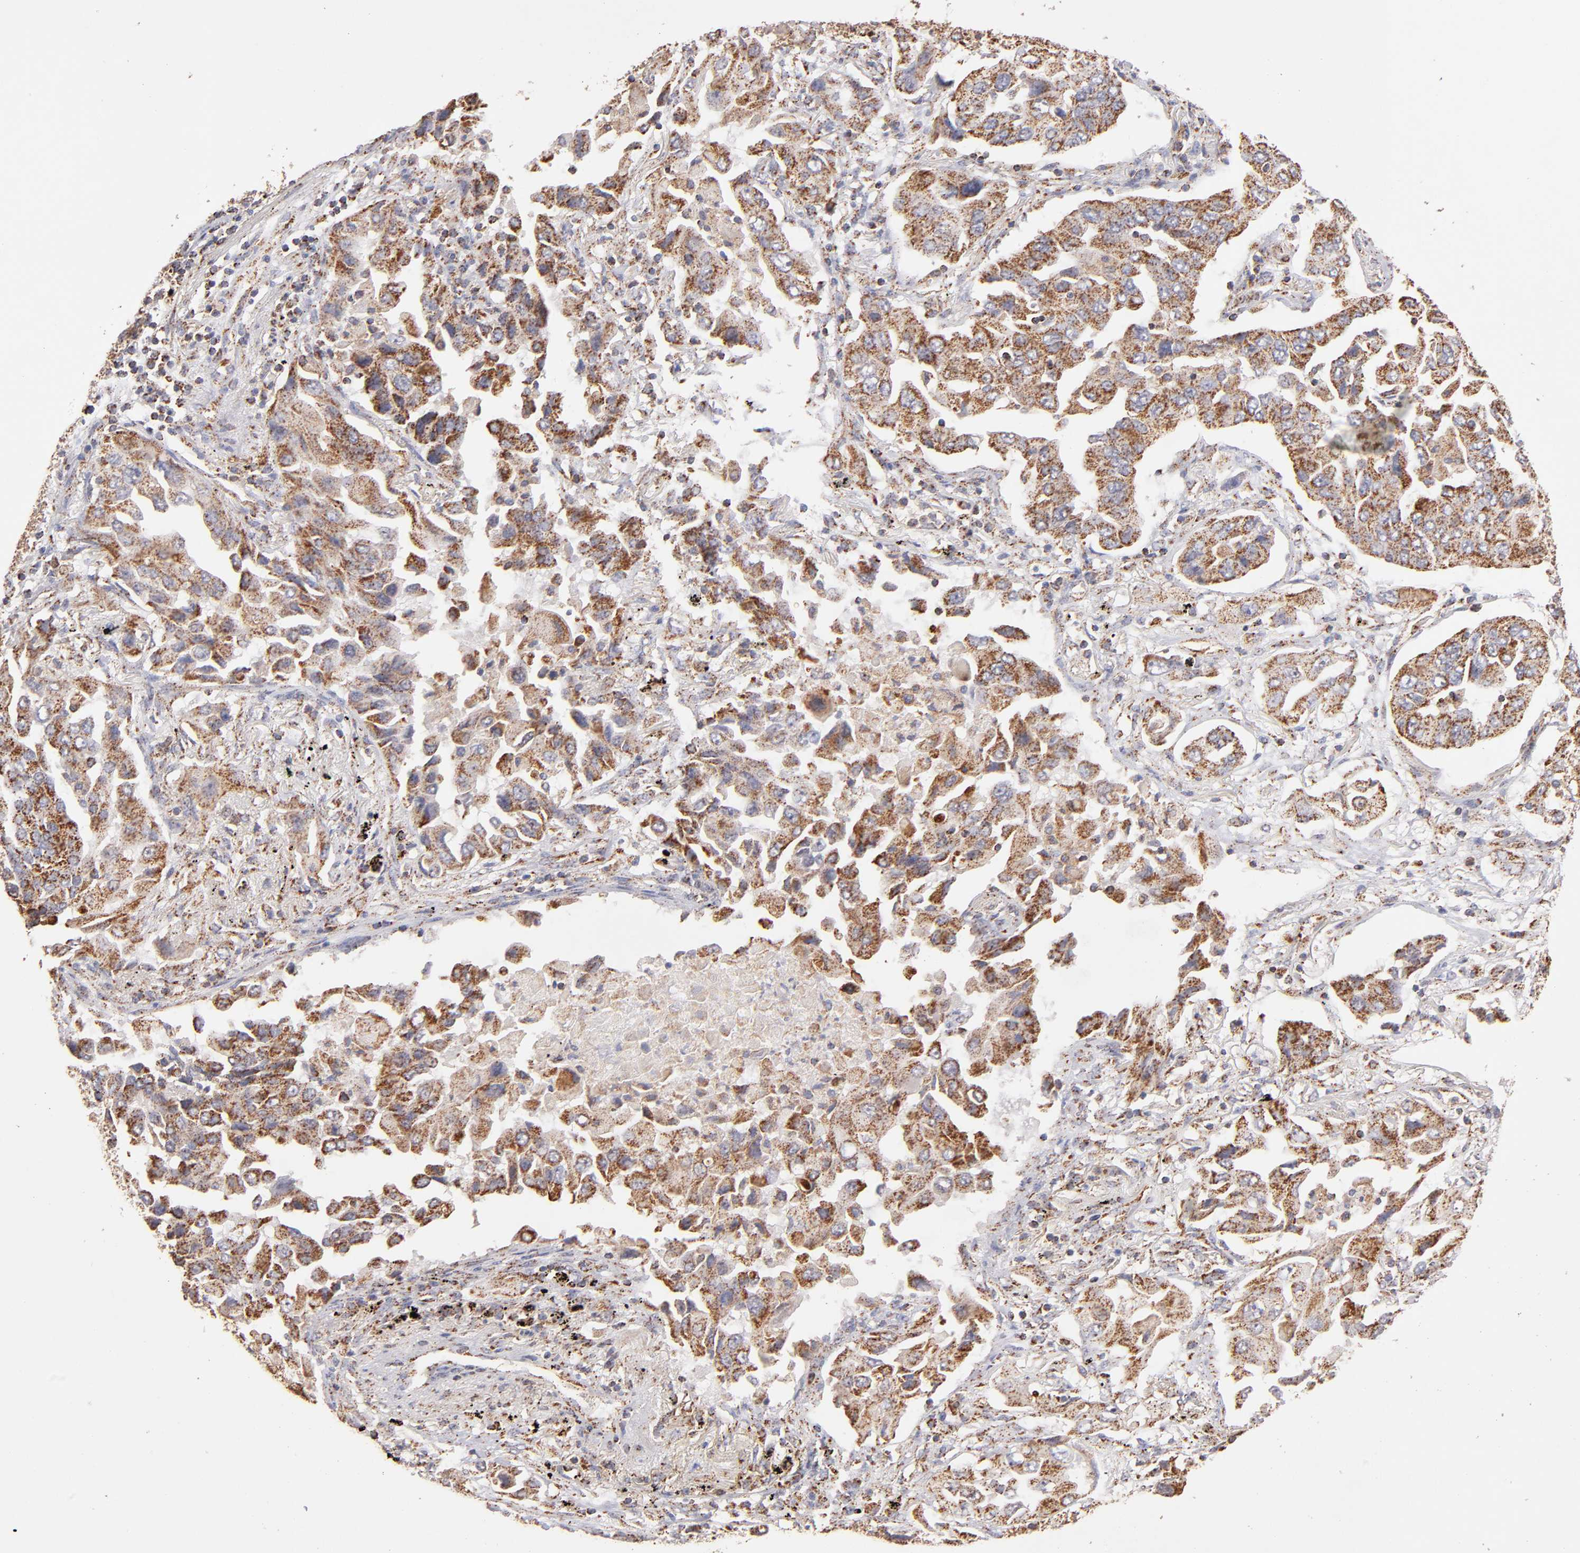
{"staining": {"intensity": "moderate", "quantity": ">75%", "location": "cytoplasmic/membranous"}, "tissue": "lung cancer", "cell_type": "Tumor cells", "image_type": "cancer", "snomed": [{"axis": "morphology", "description": "Adenocarcinoma, NOS"}, {"axis": "topography", "description": "Lung"}], "caption": "Protein staining of lung adenocarcinoma tissue shows moderate cytoplasmic/membranous positivity in approximately >75% of tumor cells.", "gene": "DLST", "patient": {"sex": "female", "age": 65}}